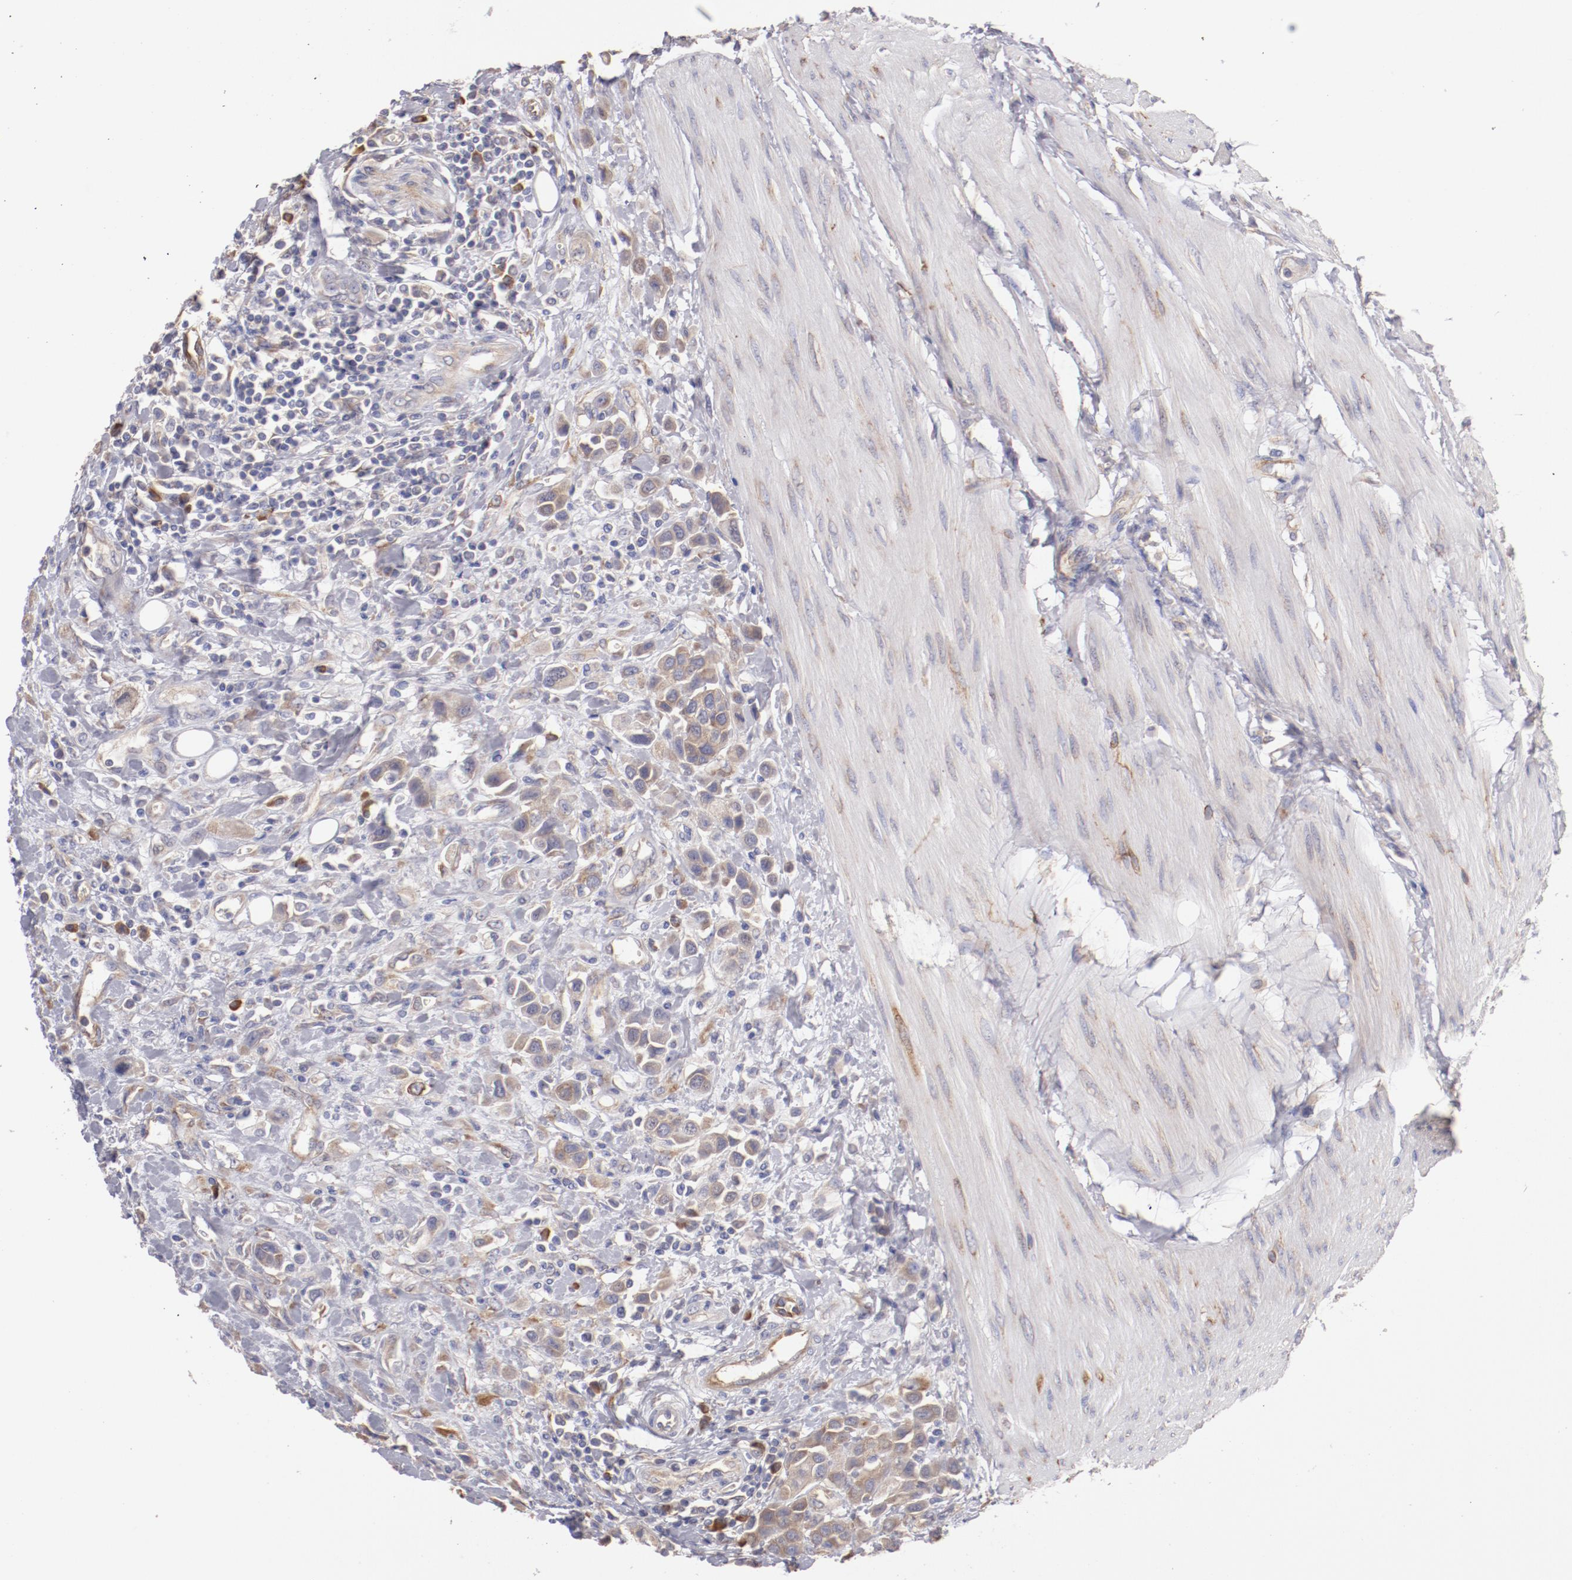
{"staining": {"intensity": "weak", "quantity": ">75%", "location": "cytoplasmic/membranous"}, "tissue": "urothelial cancer", "cell_type": "Tumor cells", "image_type": "cancer", "snomed": [{"axis": "morphology", "description": "Urothelial carcinoma, High grade"}, {"axis": "topography", "description": "Urinary bladder"}], "caption": "Human urothelial cancer stained for a protein (brown) demonstrates weak cytoplasmic/membranous positive expression in approximately >75% of tumor cells.", "gene": "ENTPD5", "patient": {"sex": "male", "age": 50}}